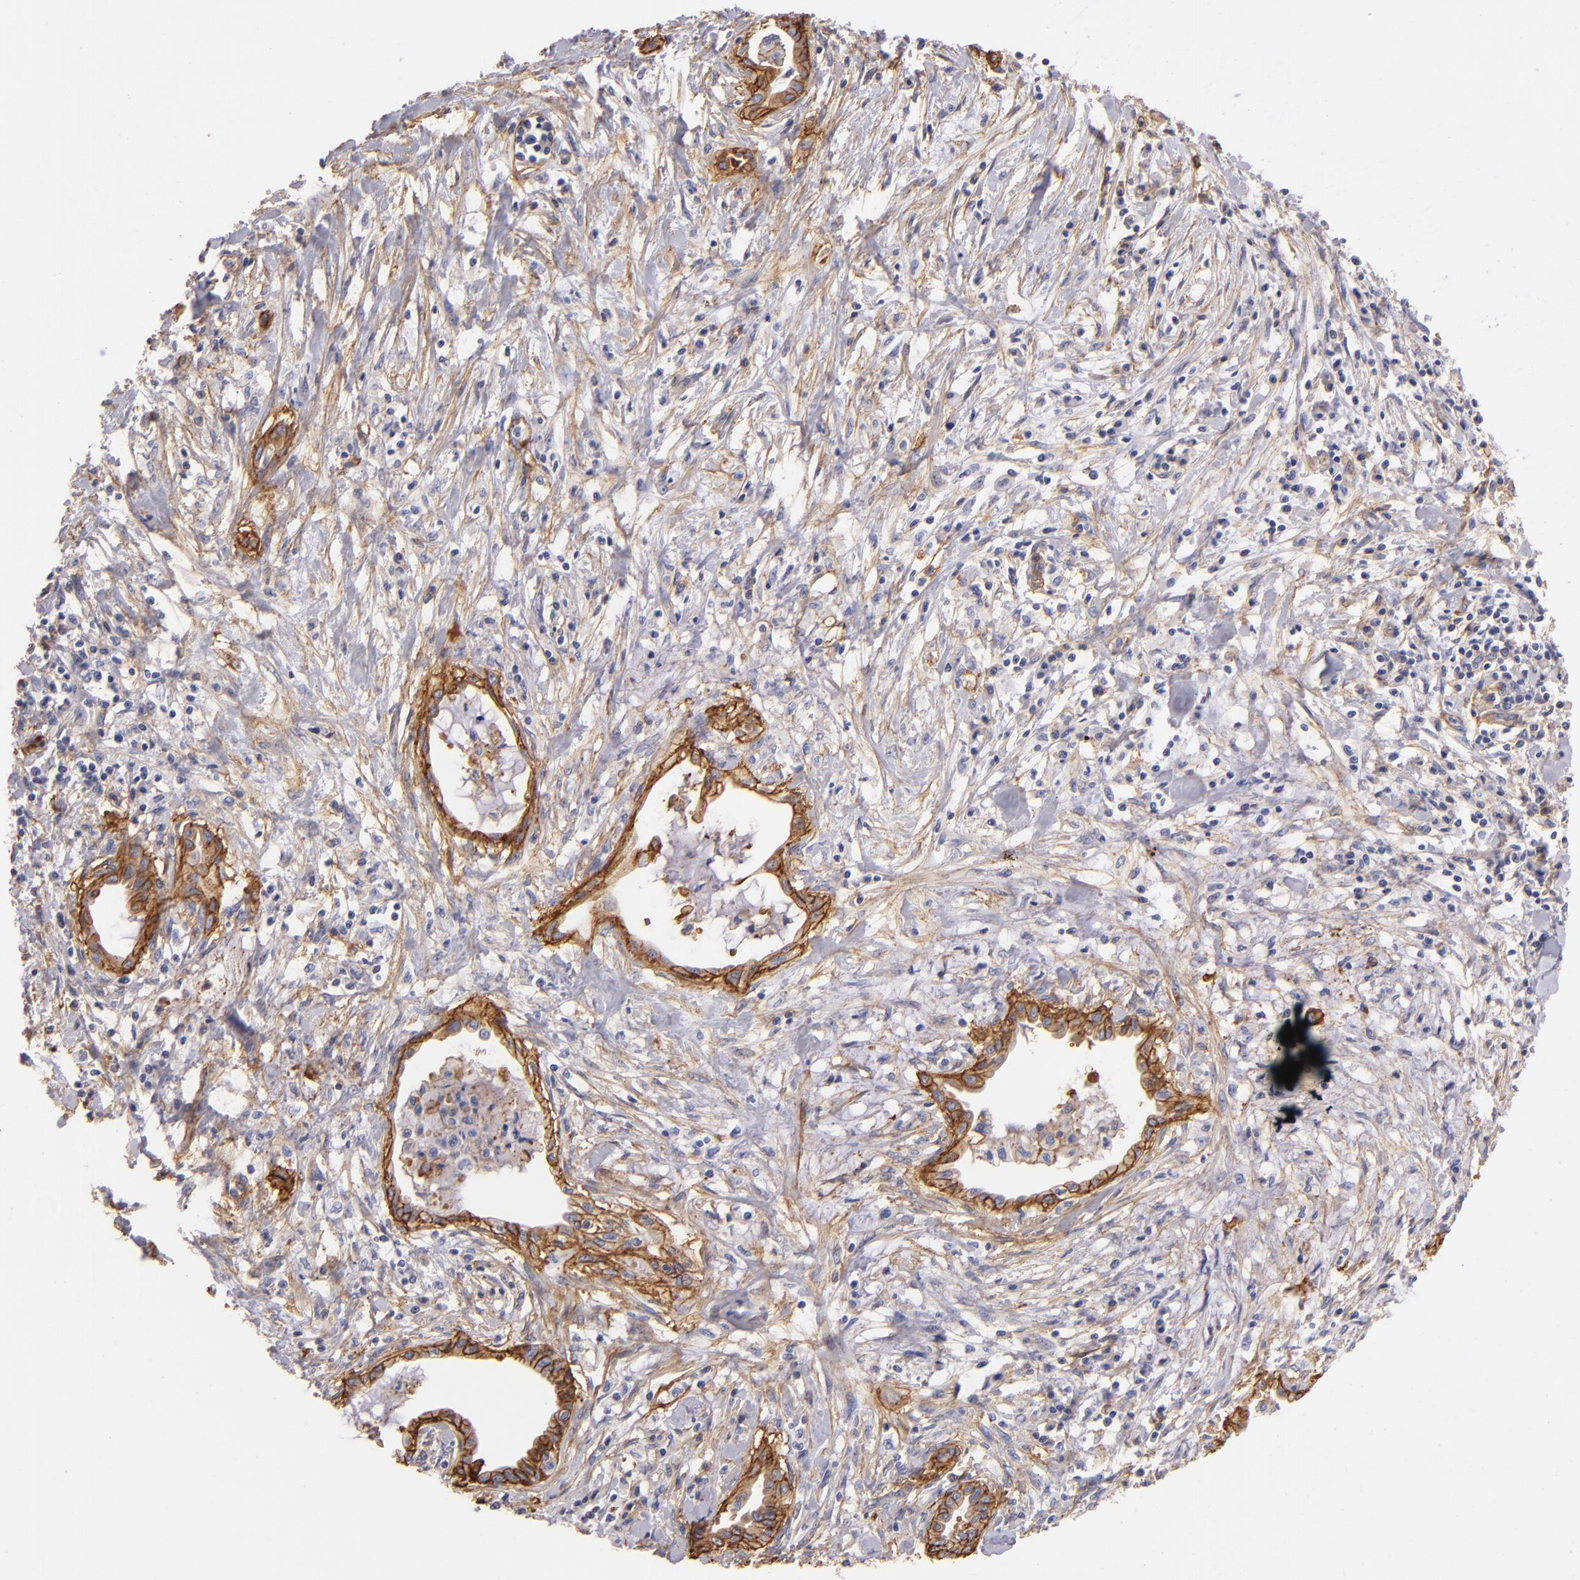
{"staining": {"intensity": "strong", "quantity": ">75%", "location": "cytoplasmic/membranous"}, "tissue": "pancreatic cancer", "cell_type": "Tumor cells", "image_type": "cancer", "snomed": [{"axis": "morphology", "description": "Adenocarcinoma, NOS"}, {"axis": "topography", "description": "Pancreas"}], "caption": "Protein staining of pancreatic cancer (adenocarcinoma) tissue reveals strong cytoplasmic/membranous positivity in about >75% of tumor cells.", "gene": "CD151", "patient": {"sex": "female", "age": 64}}